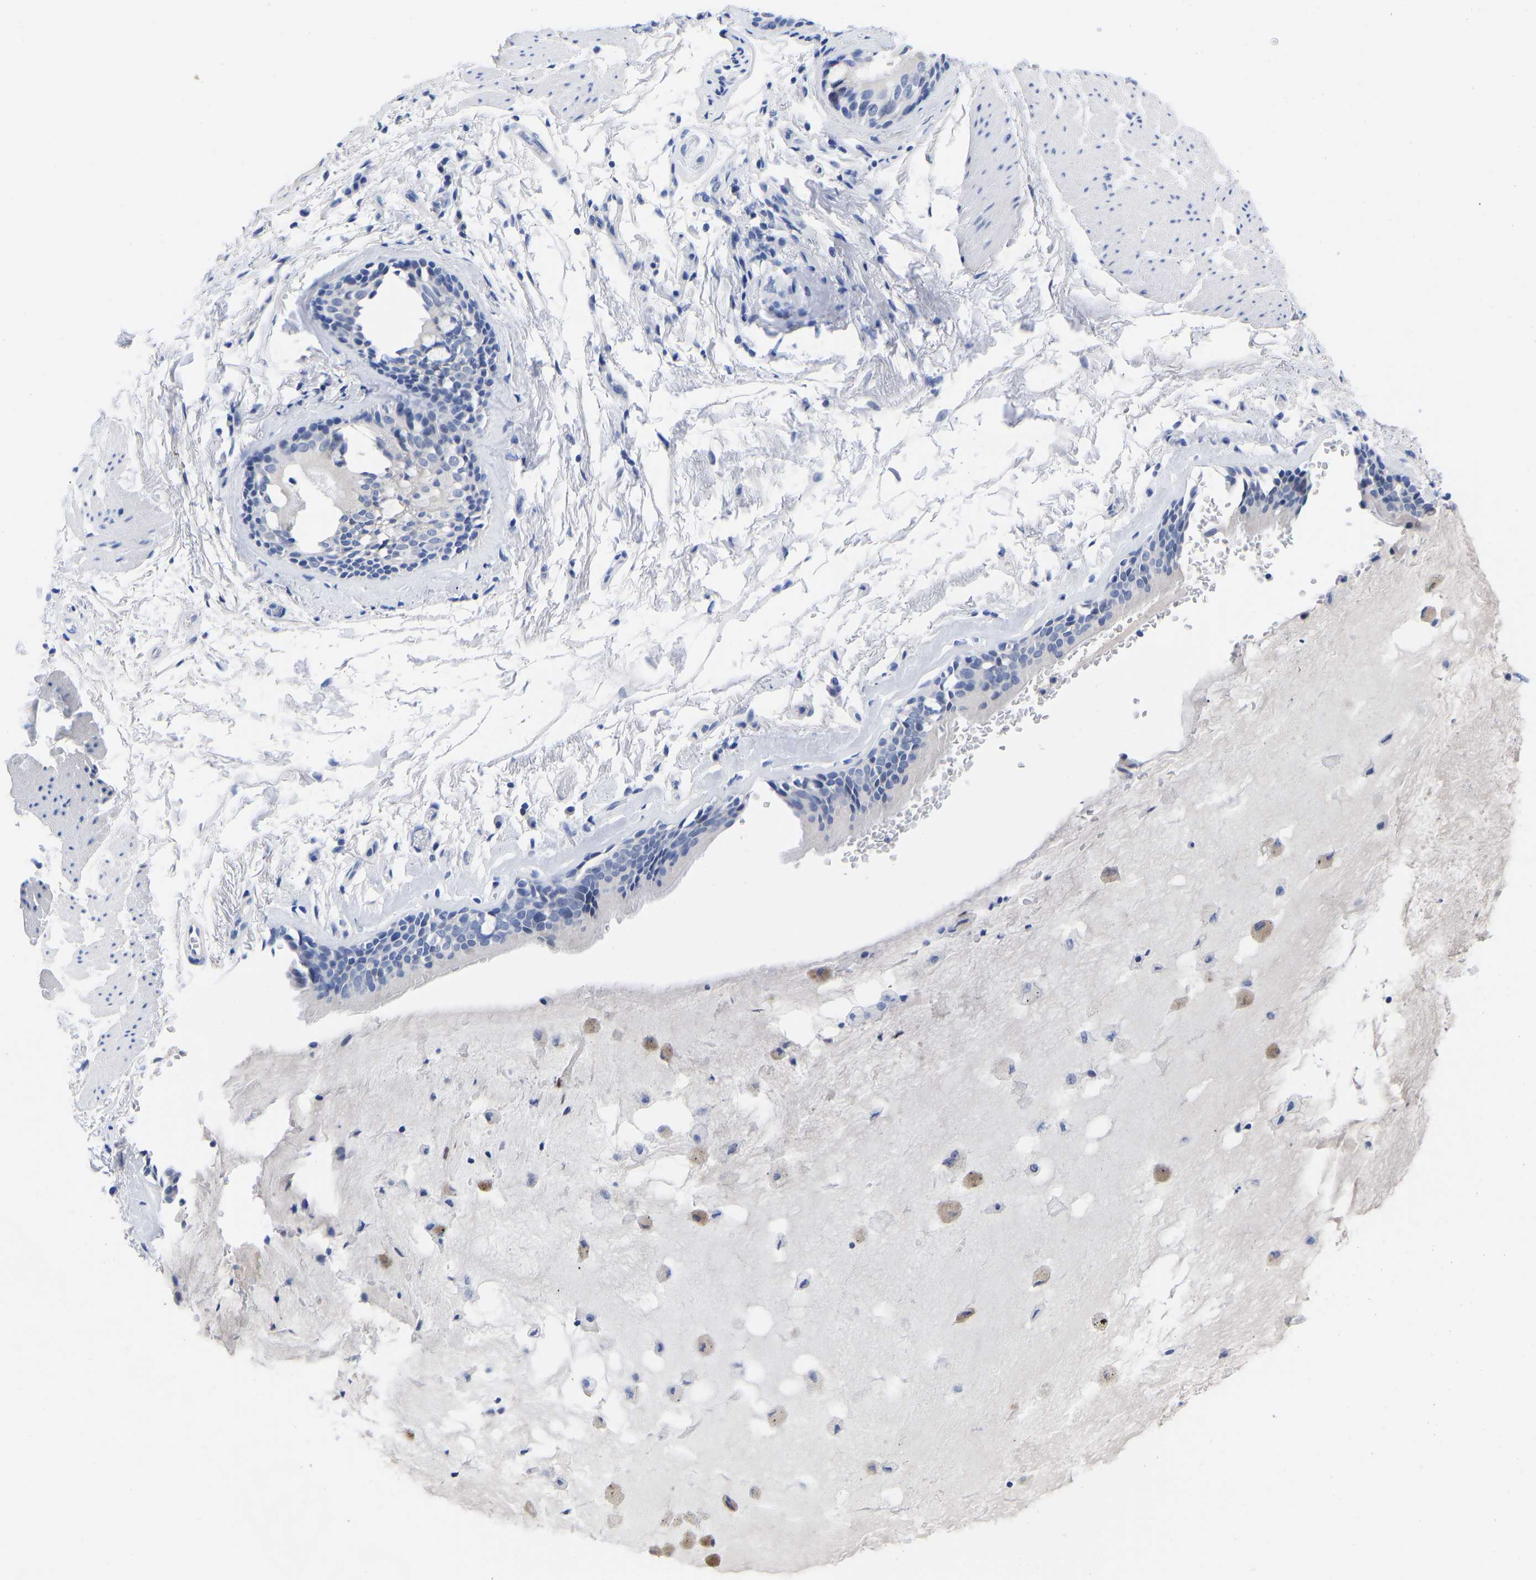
{"staining": {"intensity": "negative", "quantity": "none", "location": "none"}, "tissue": "bronchus", "cell_type": "Respiratory epithelial cells", "image_type": "normal", "snomed": [{"axis": "morphology", "description": "Normal tissue, NOS"}, {"axis": "topography", "description": "Cartilage tissue"}], "caption": "High power microscopy image of an immunohistochemistry (IHC) image of benign bronchus, revealing no significant positivity in respiratory epithelial cells.", "gene": "GPA33", "patient": {"sex": "female", "age": 63}}